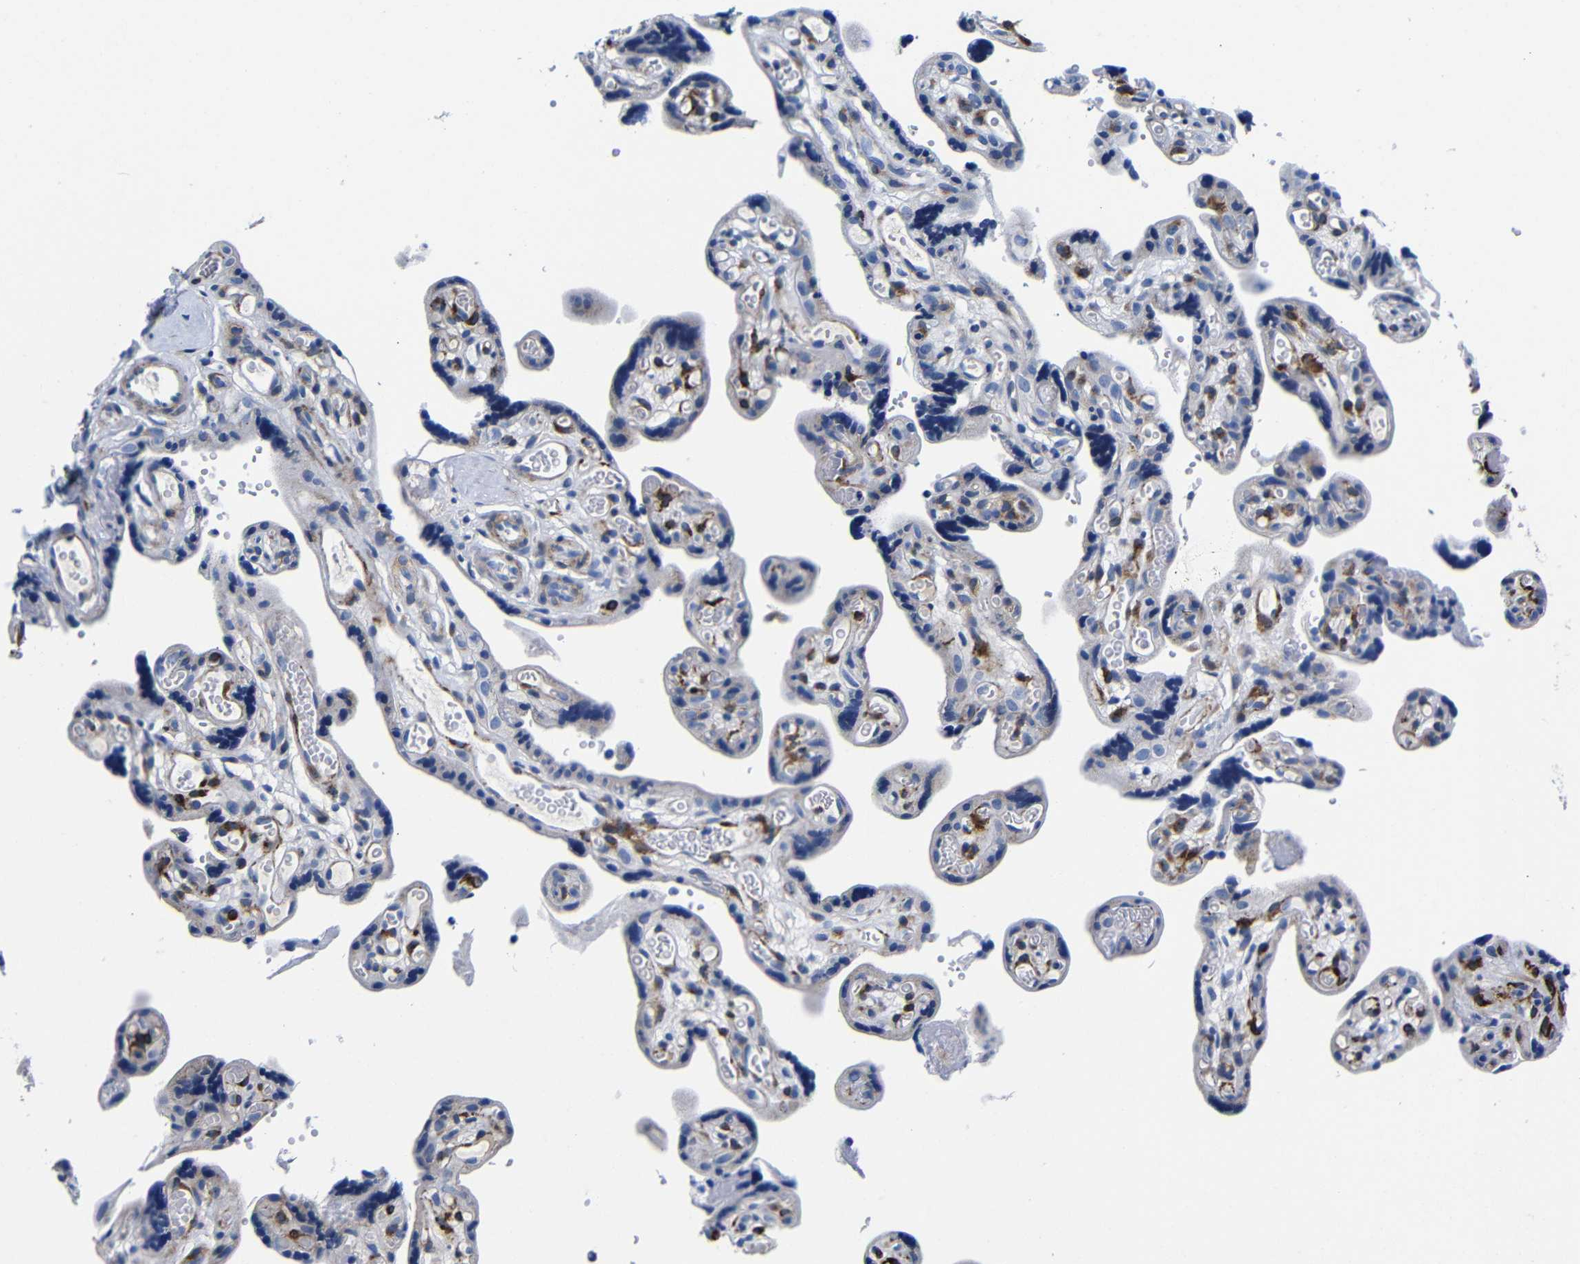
{"staining": {"intensity": "moderate", "quantity": ">75%", "location": "cytoplasmic/membranous"}, "tissue": "placenta", "cell_type": "Decidual cells", "image_type": "normal", "snomed": [{"axis": "morphology", "description": "Normal tissue, NOS"}, {"axis": "topography", "description": "Placenta"}], "caption": "Protein positivity by IHC exhibits moderate cytoplasmic/membranous expression in about >75% of decidual cells in unremarkable placenta. Nuclei are stained in blue.", "gene": "LRIG1", "patient": {"sex": "female", "age": 30}}